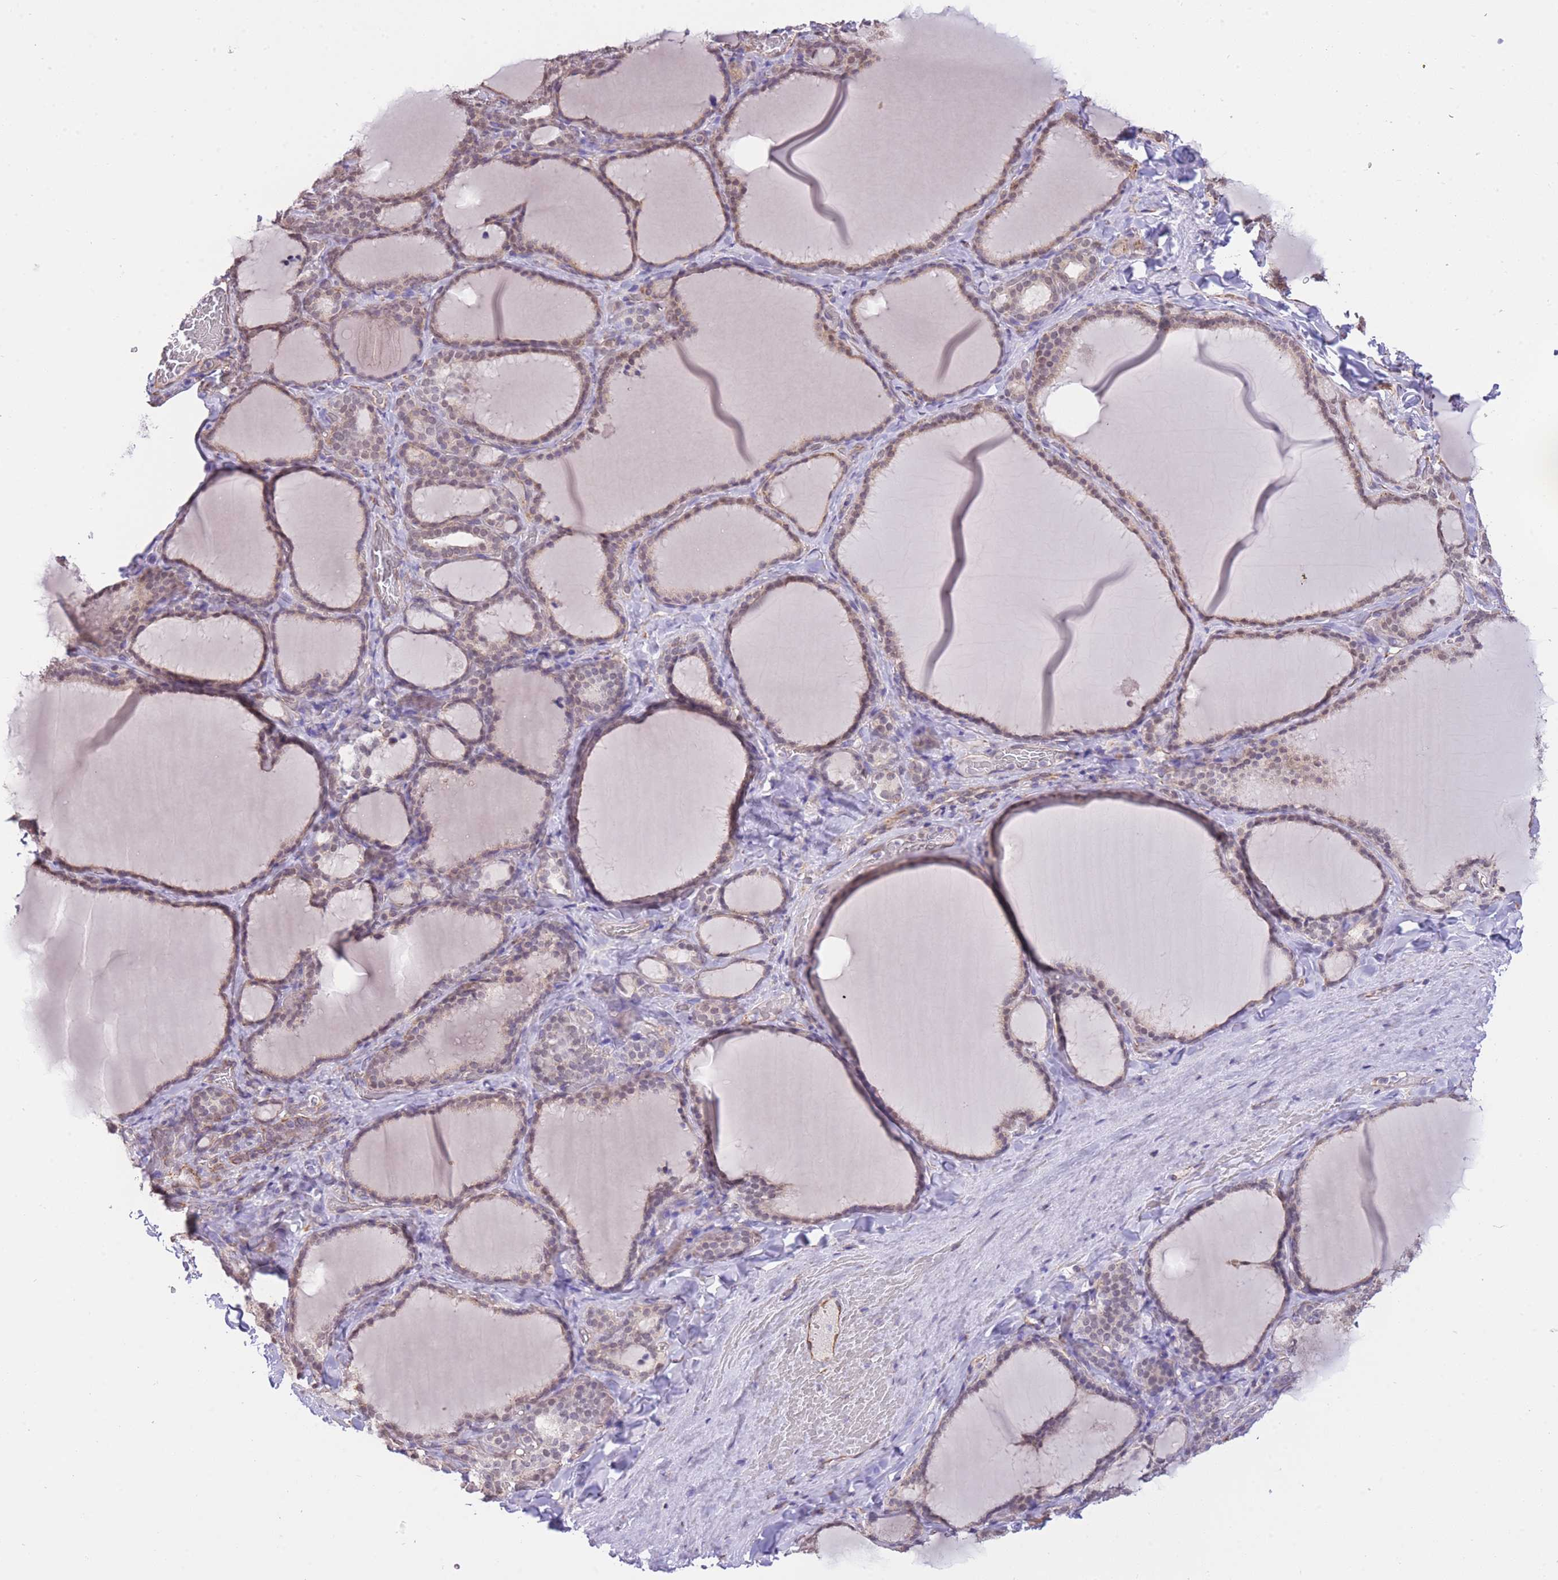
{"staining": {"intensity": "weak", "quantity": "25%-75%", "location": "cytoplasmic/membranous"}, "tissue": "thyroid gland", "cell_type": "Glandular cells", "image_type": "normal", "snomed": [{"axis": "morphology", "description": "Normal tissue, NOS"}, {"axis": "topography", "description": "Thyroid gland"}], "caption": "Protein staining demonstrates weak cytoplasmic/membranous expression in about 25%-75% of glandular cells in normal thyroid gland.", "gene": "PSG11", "patient": {"sex": "female", "age": 31}}